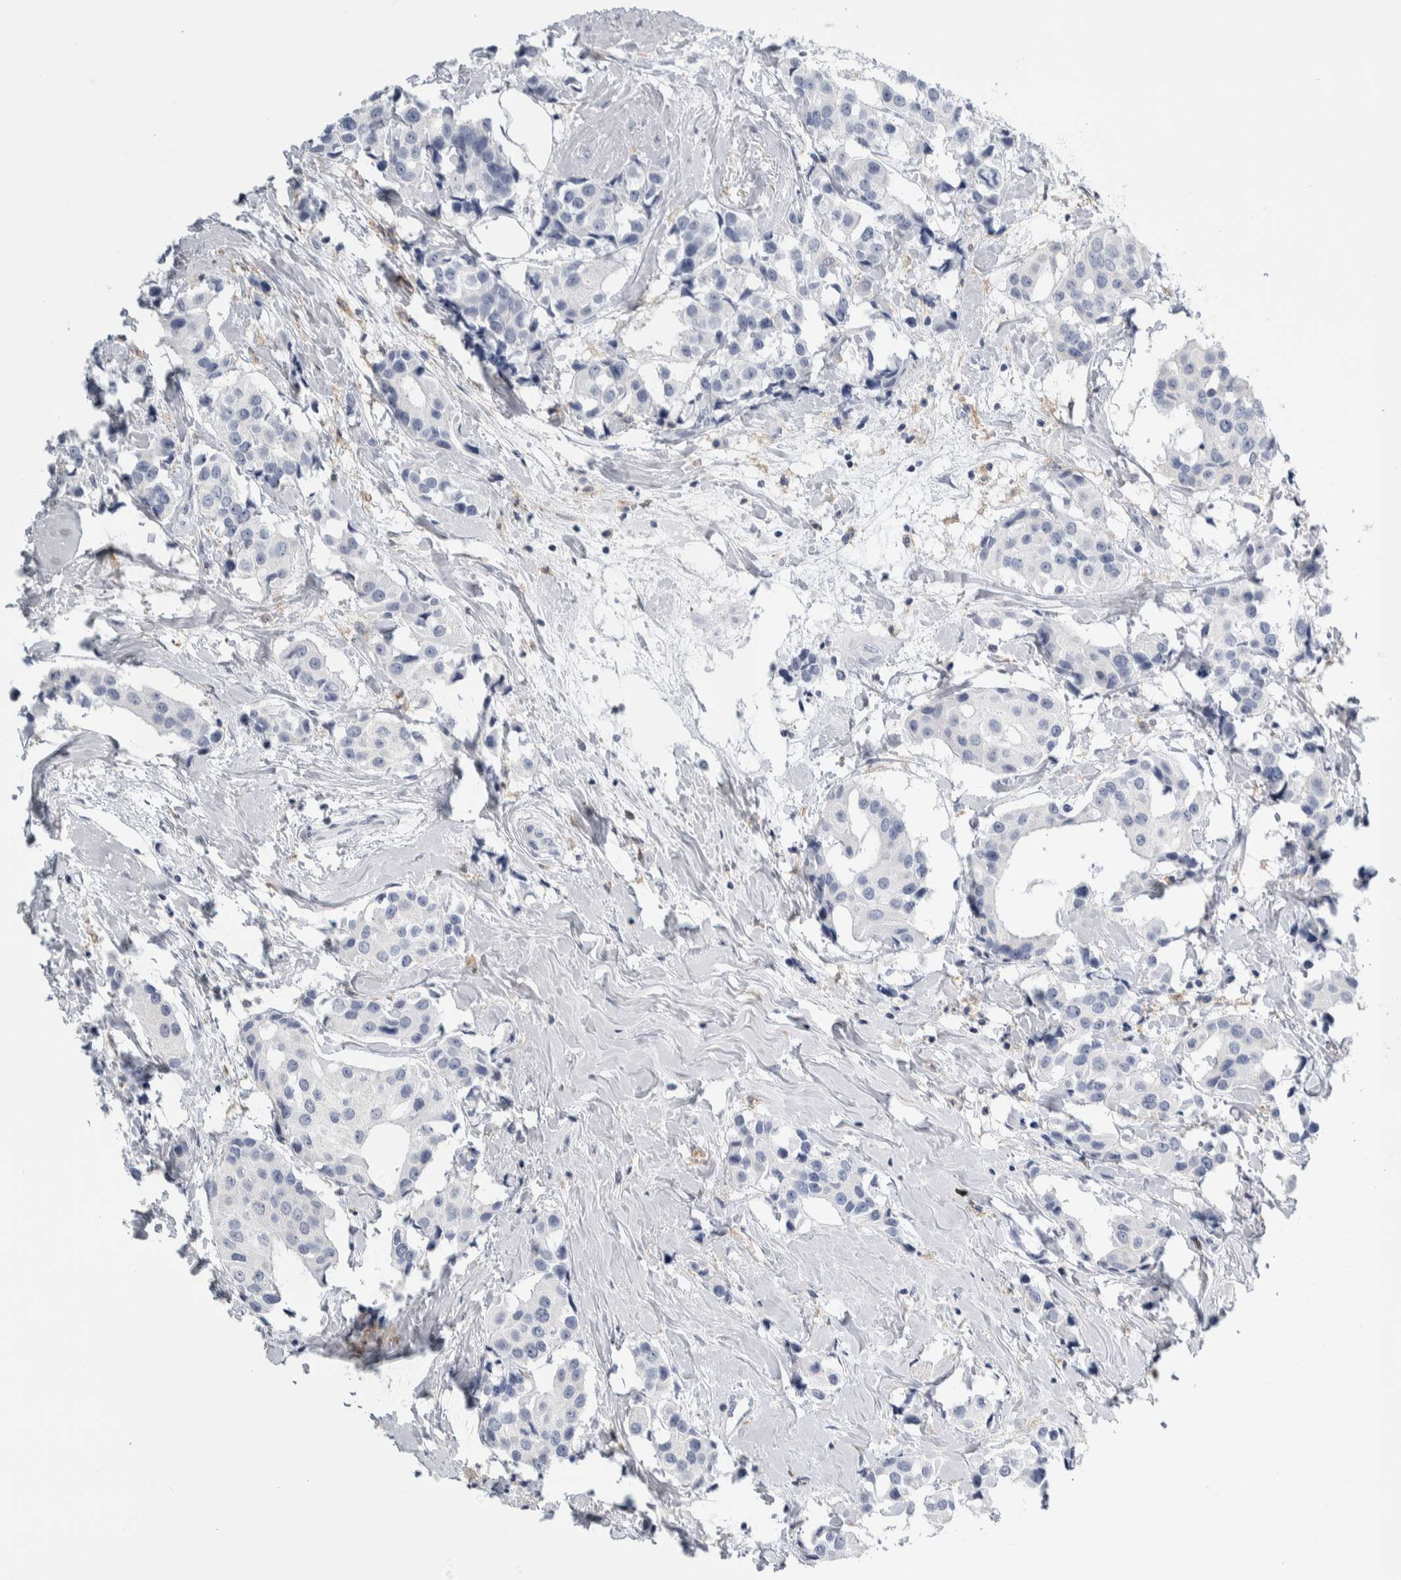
{"staining": {"intensity": "negative", "quantity": "none", "location": "none"}, "tissue": "breast cancer", "cell_type": "Tumor cells", "image_type": "cancer", "snomed": [{"axis": "morphology", "description": "Normal tissue, NOS"}, {"axis": "morphology", "description": "Duct carcinoma"}, {"axis": "topography", "description": "Breast"}], "caption": "This is an immunohistochemistry (IHC) micrograph of breast cancer (intraductal carcinoma). There is no expression in tumor cells.", "gene": "SKAP2", "patient": {"sex": "female", "age": 39}}